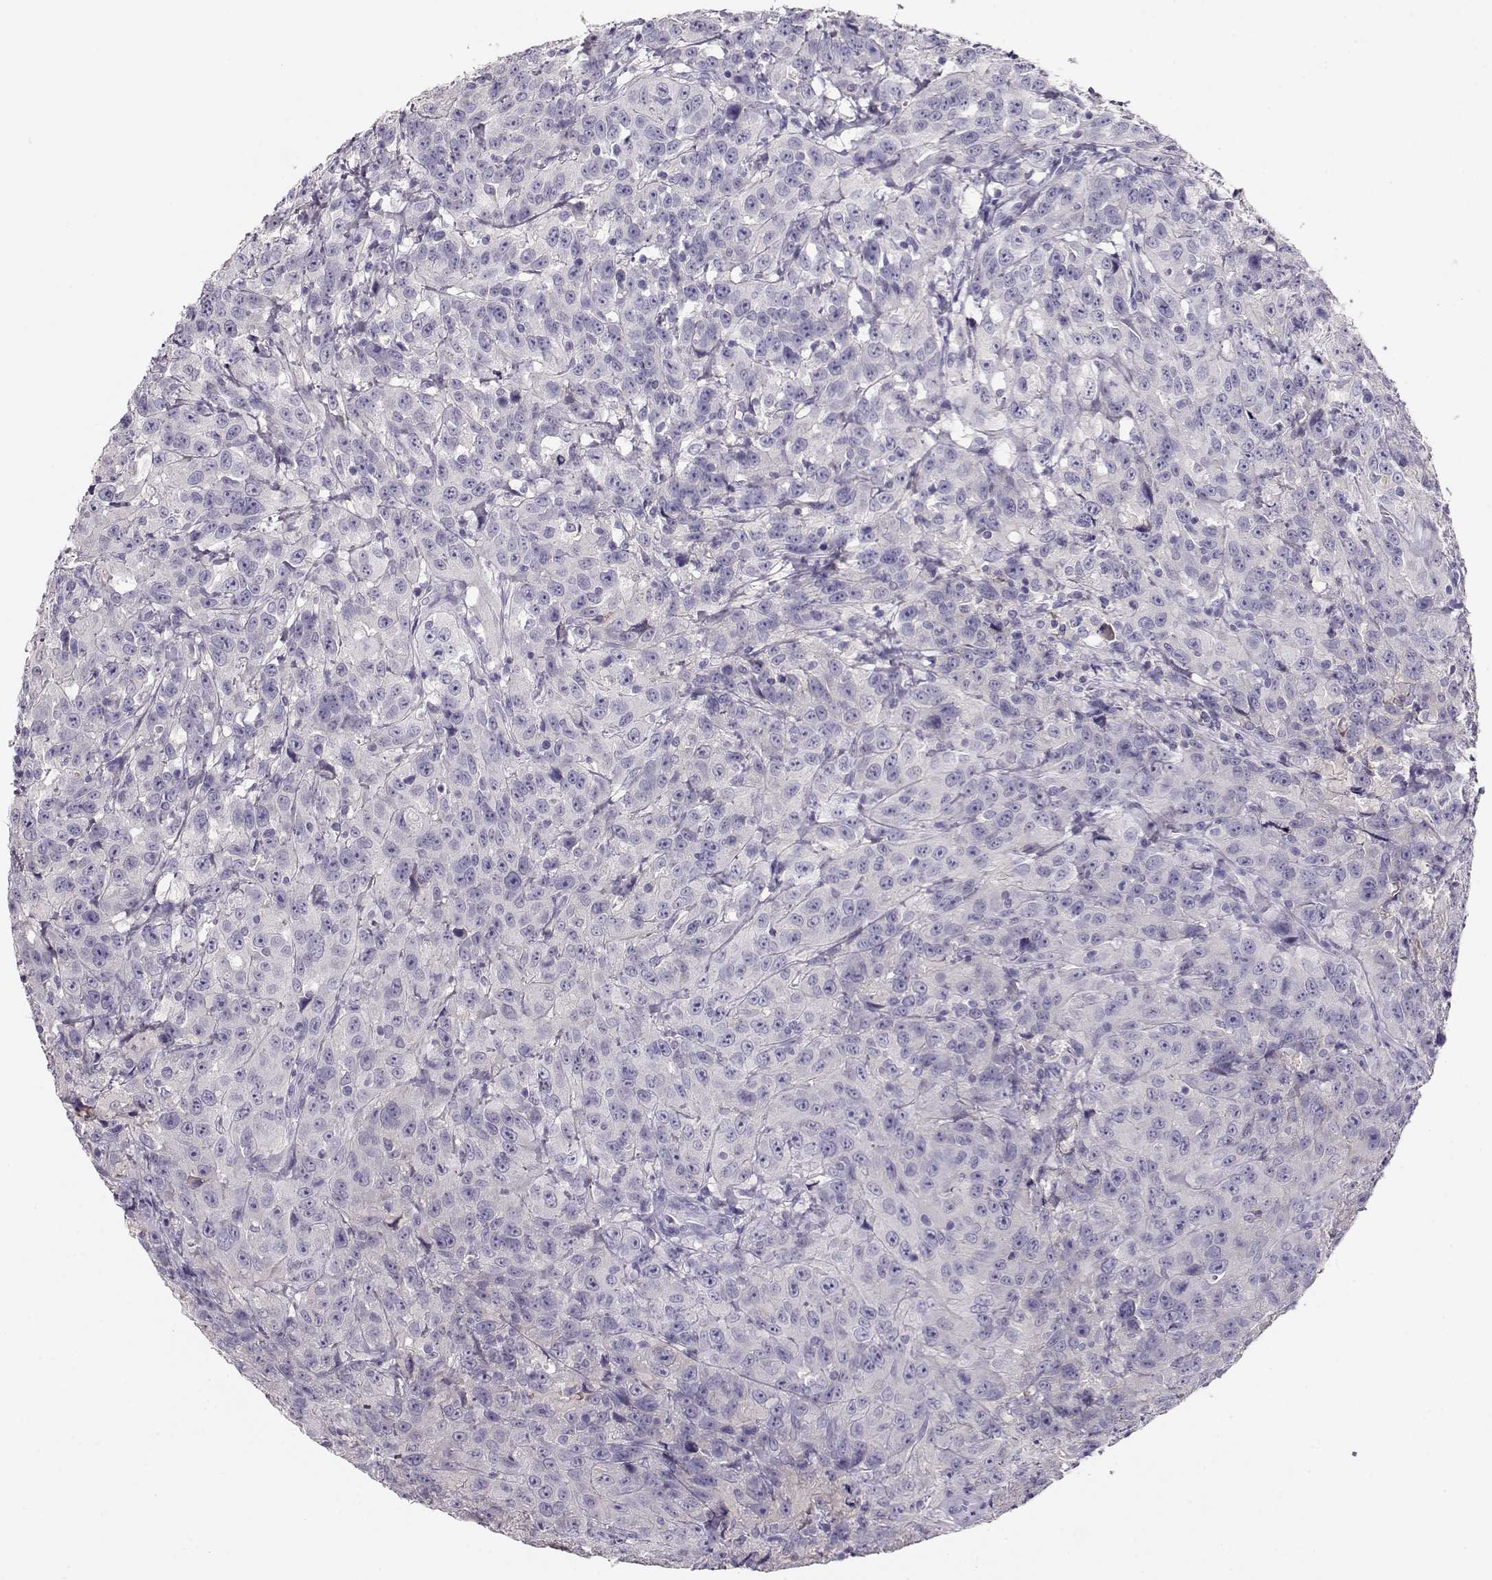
{"staining": {"intensity": "negative", "quantity": "none", "location": "none"}, "tissue": "urothelial cancer", "cell_type": "Tumor cells", "image_type": "cancer", "snomed": [{"axis": "morphology", "description": "Urothelial carcinoma, NOS"}, {"axis": "morphology", "description": "Urothelial carcinoma, High grade"}, {"axis": "topography", "description": "Urinary bladder"}], "caption": "Protein analysis of transitional cell carcinoma reveals no significant expression in tumor cells.", "gene": "NDRG4", "patient": {"sex": "female", "age": 73}}